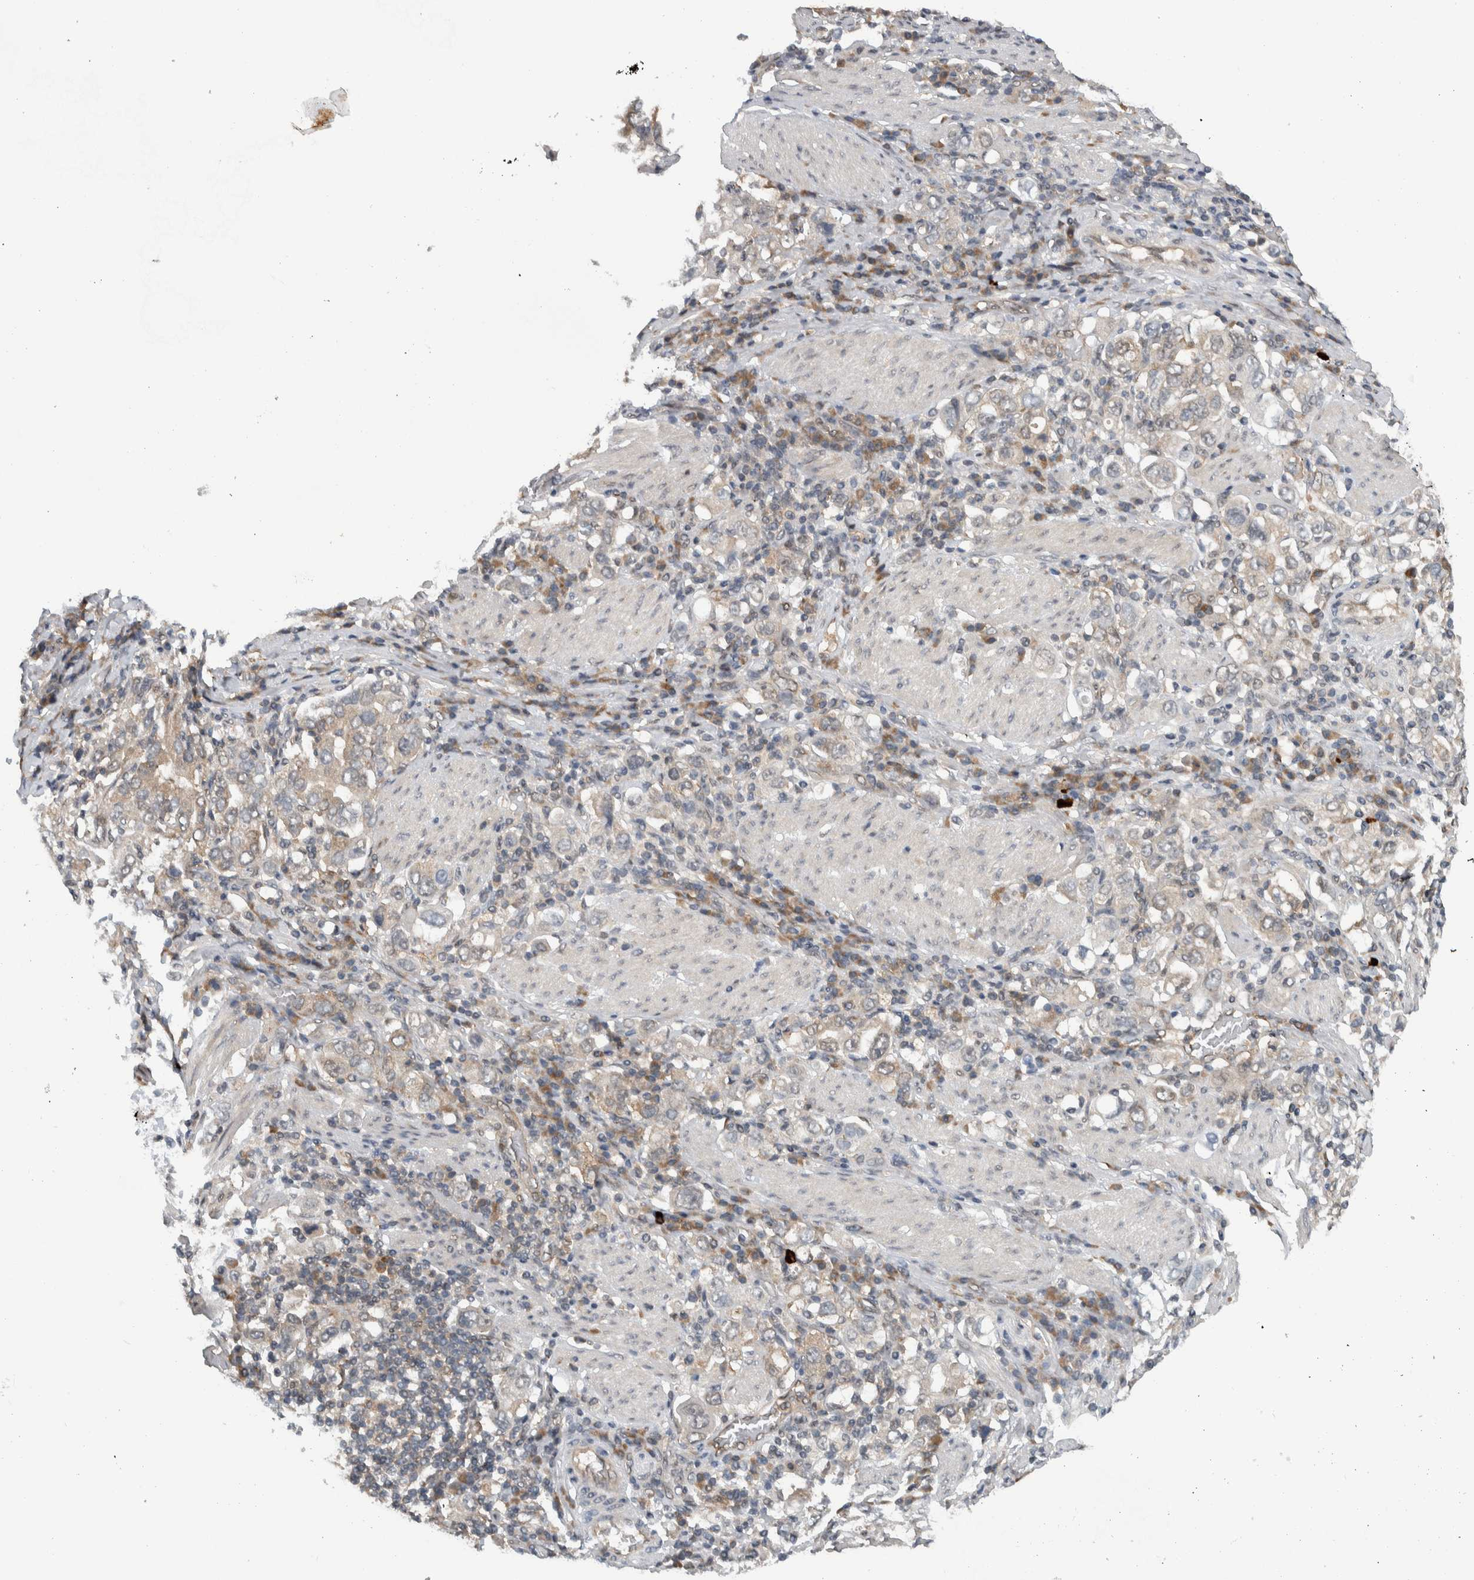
{"staining": {"intensity": "weak", "quantity": "<25%", "location": "cytoplasmic/membranous"}, "tissue": "stomach cancer", "cell_type": "Tumor cells", "image_type": "cancer", "snomed": [{"axis": "morphology", "description": "Adenocarcinoma, NOS"}, {"axis": "topography", "description": "Stomach, upper"}], "caption": "A high-resolution image shows IHC staining of stomach cancer (adenocarcinoma), which displays no significant positivity in tumor cells. Nuclei are stained in blue.", "gene": "CCDC43", "patient": {"sex": "male", "age": 62}}